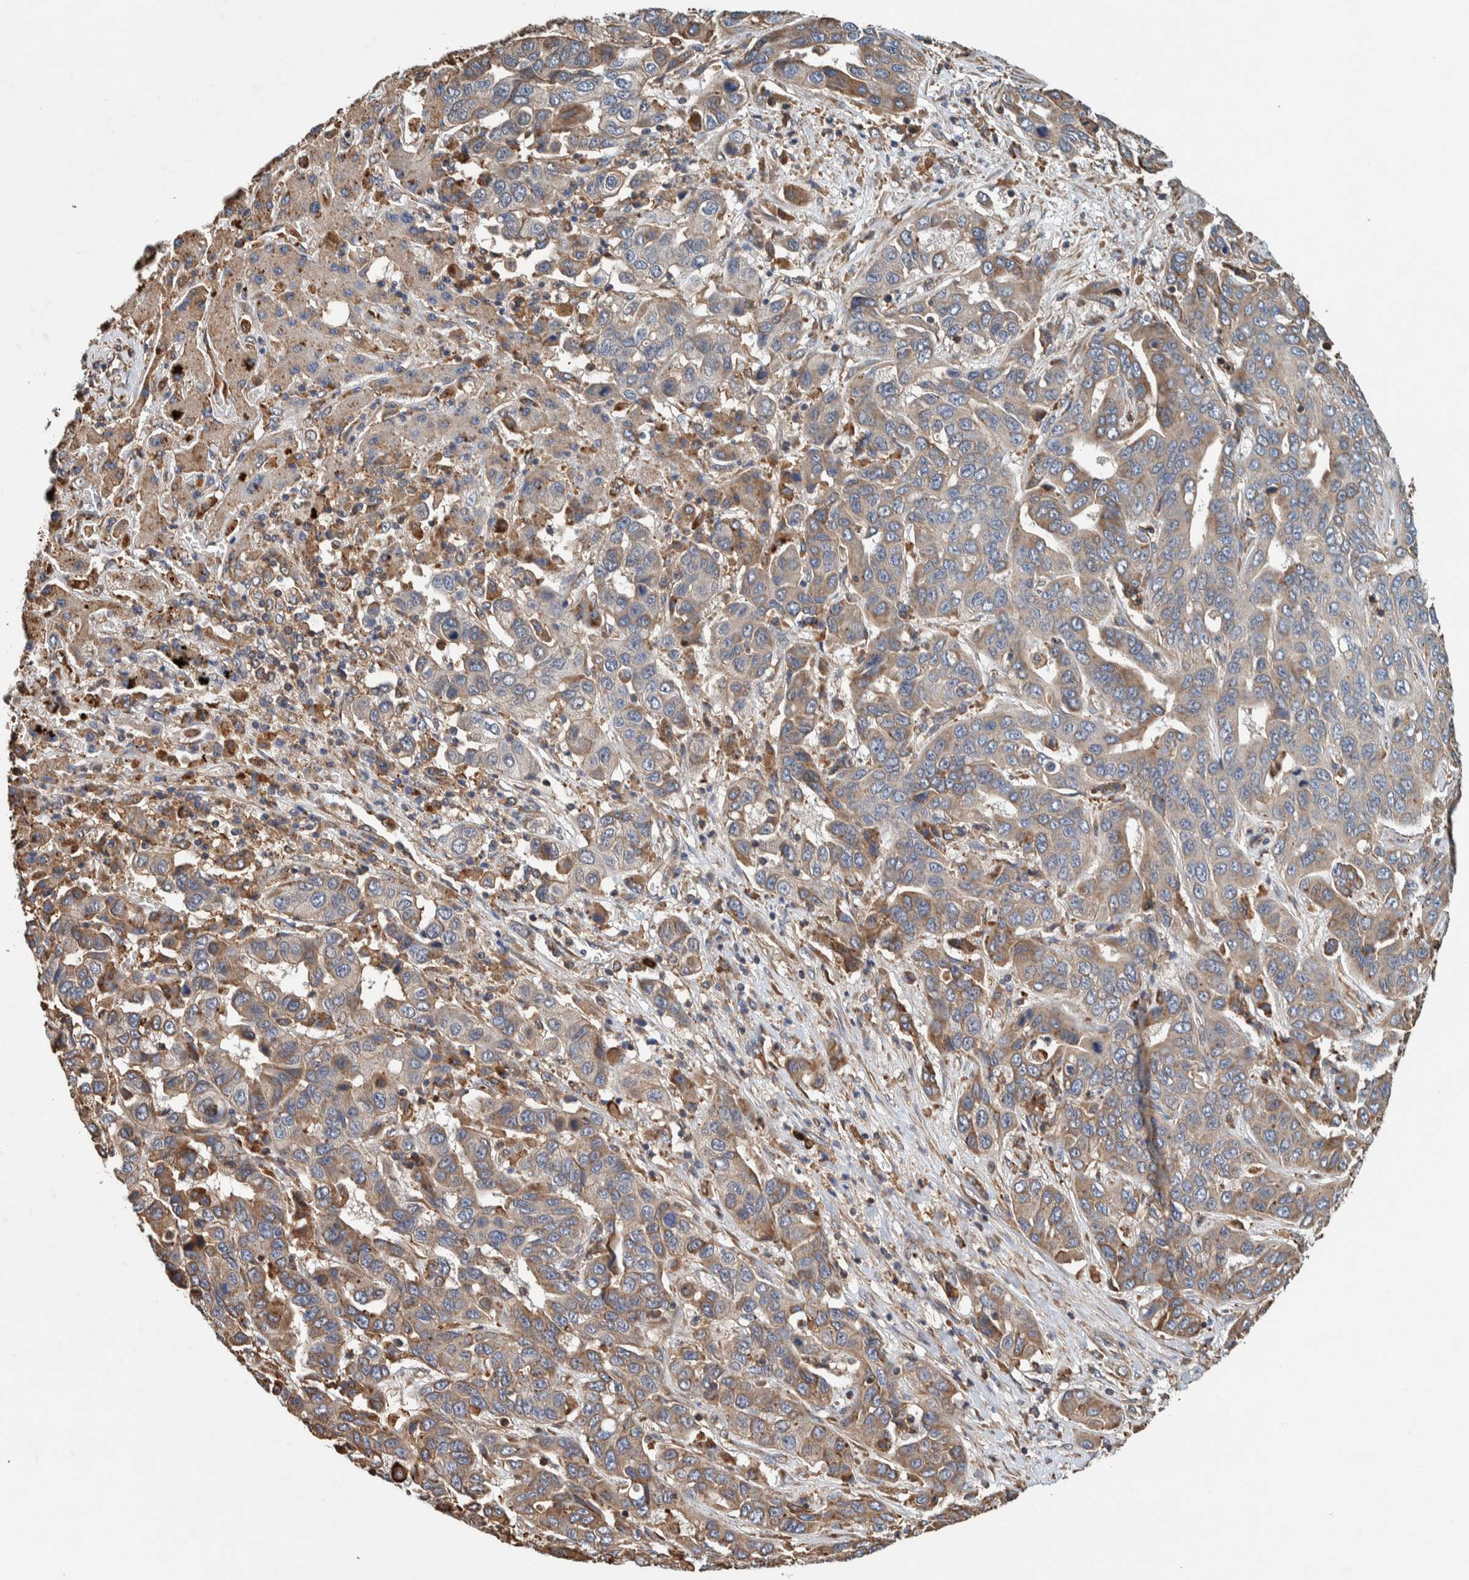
{"staining": {"intensity": "weak", "quantity": ">75%", "location": "cytoplasmic/membranous"}, "tissue": "liver cancer", "cell_type": "Tumor cells", "image_type": "cancer", "snomed": [{"axis": "morphology", "description": "Cholangiocarcinoma"}, {"axis": "topography", "description": "Liver"}], "caption": "IHC of cholangiocarcinoma (liver) exhibits low levels of weak cytoplasmic/membranous positivity in about >75% of tumor cells.", "gene": "PLA2G3", "patient": {"sex": "female", "age": 52}}